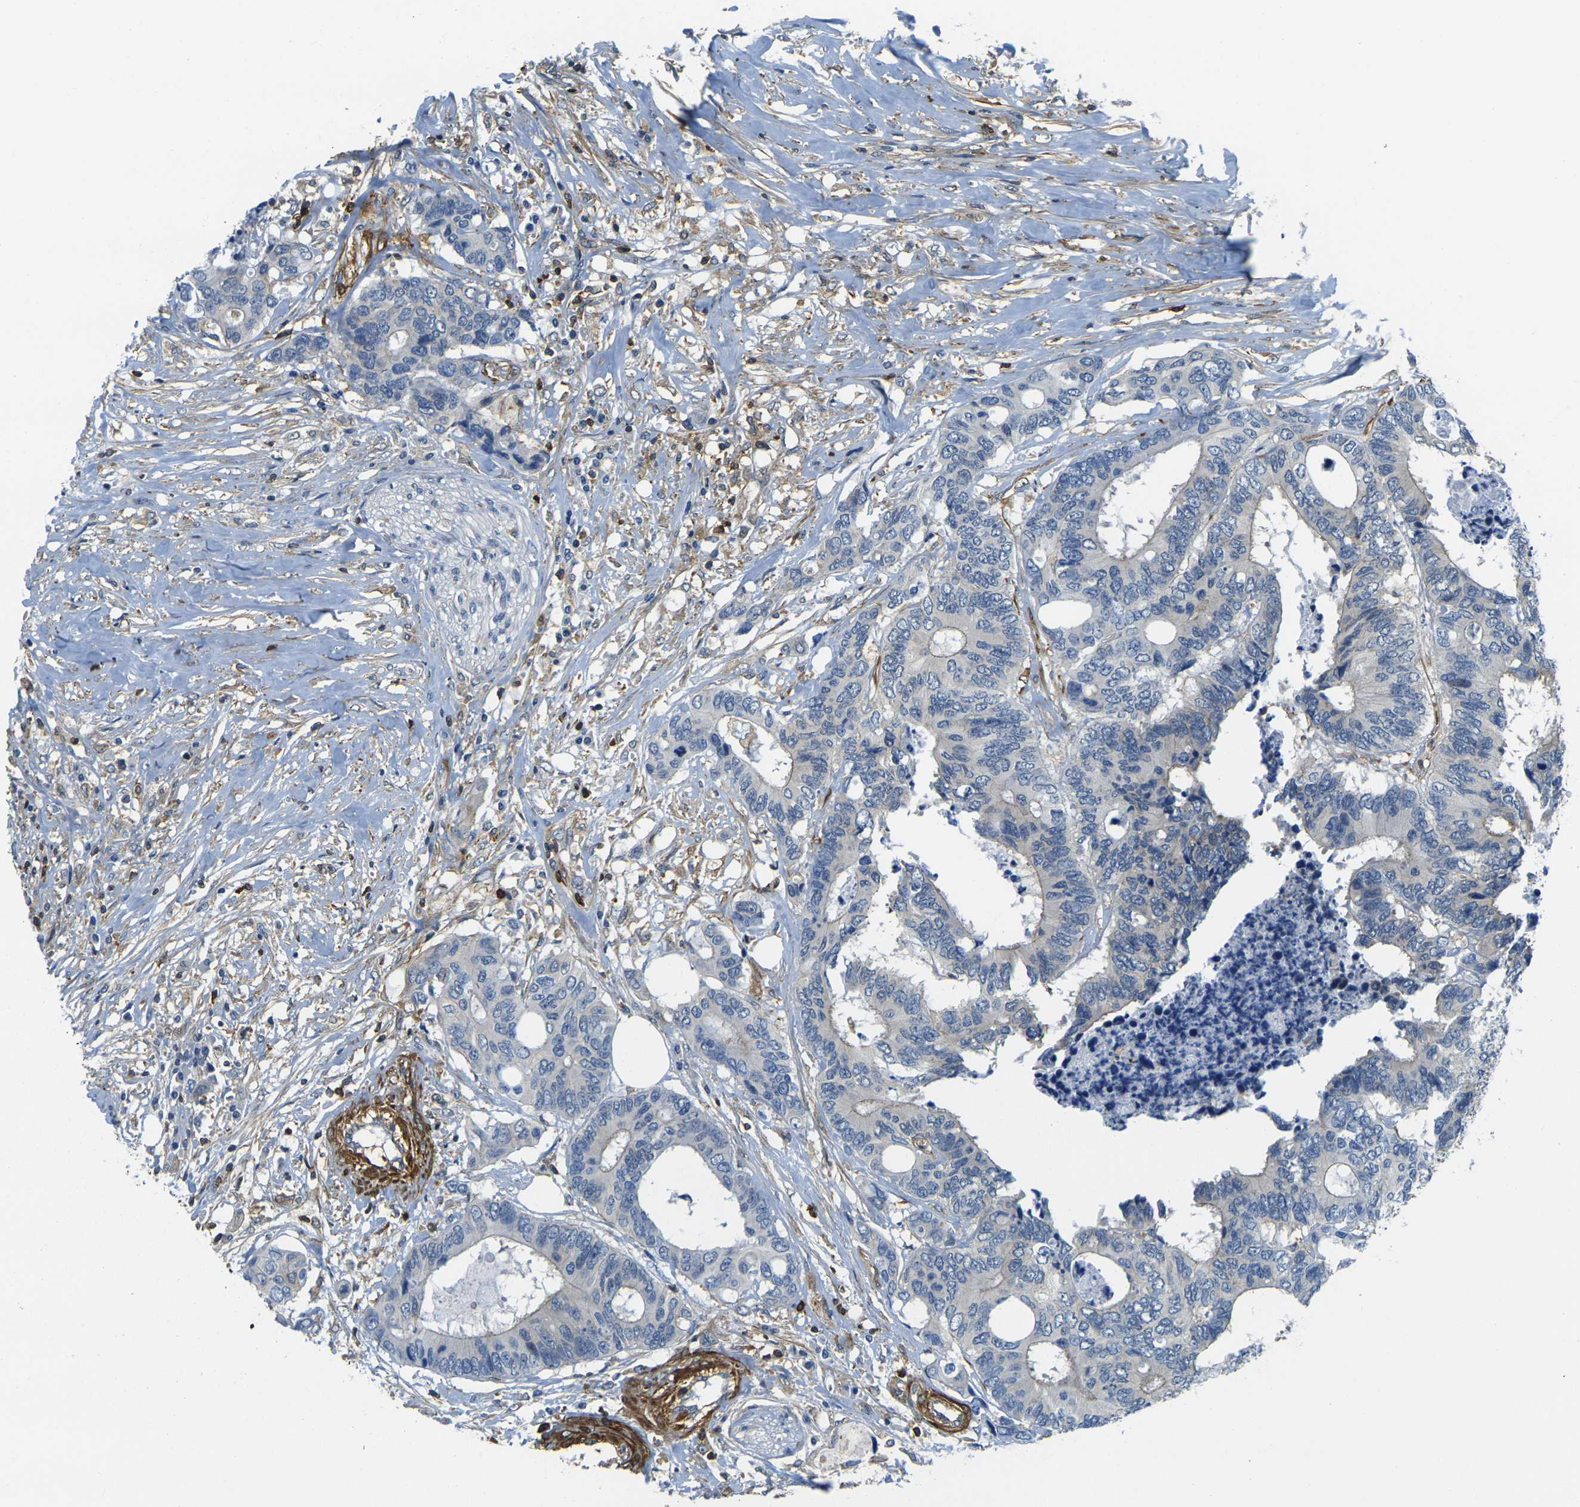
{"staining": {"intensity": "negative", "quantity": "none", "location": "none"}, "tissue": "colorectal cancer", "cell_type": "Tumor cells", "image_type": "cancer", "snomed": [{"axis": "morphology", "description": "Adenocarcinoma, NOS"}, {"axis": "topography", "description": "Rectum"}], "caption": "Tumor cells are negative for protein expression in human colorectal cancer (adenocarcinoma).", "gene": "LASP1", "patient": {"sex": "male", "age": 55}}